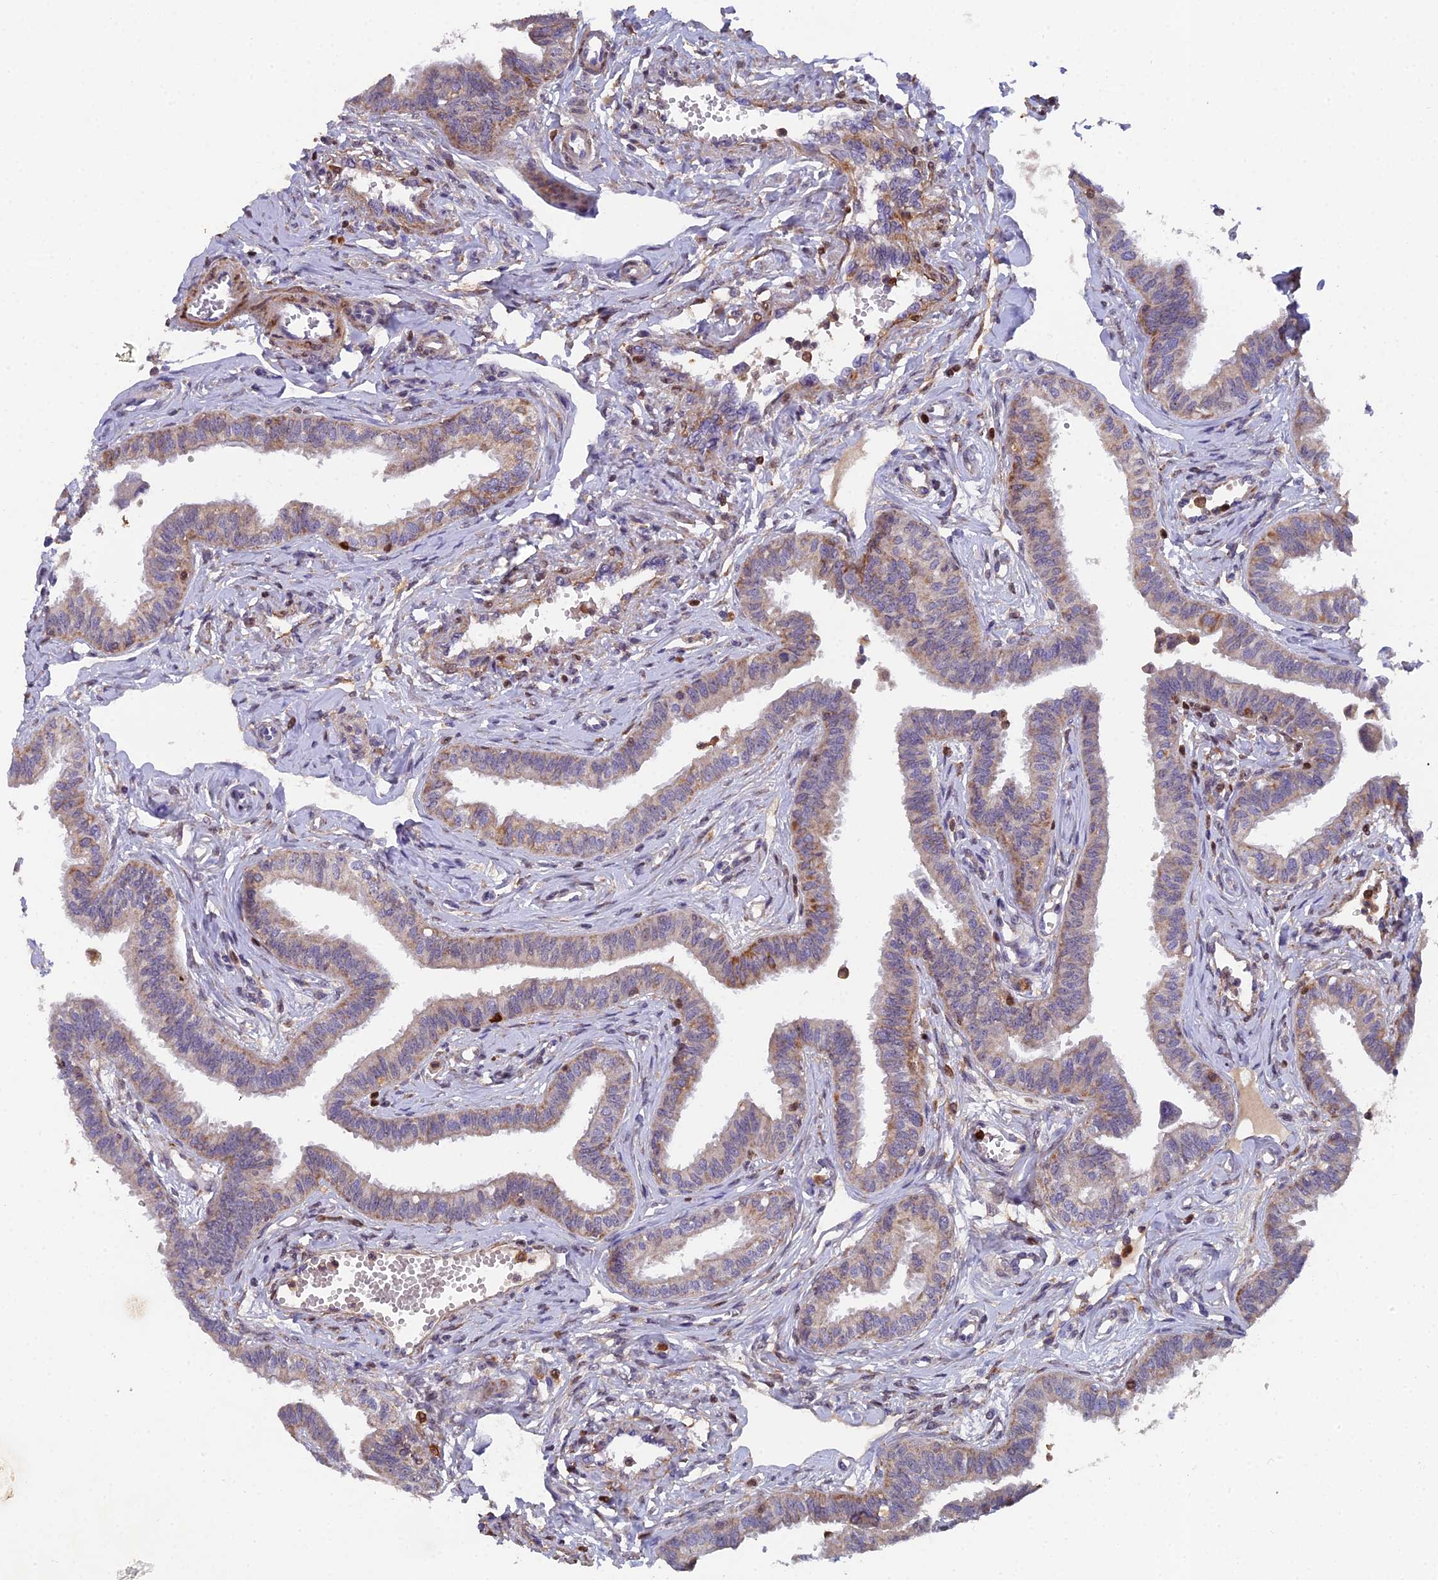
{"staining": {"intensity": "moderate", "quantity": "<25%", "location": "cytoplasmic/membranous"}, "tissue": "fallopian tube", "cell_type": "Glandular cells", "image_type": "normal", "snomed": [{"axis": "morphology", "description": "Normal tissue, NOS"}, {"axis": "morphology", "description": "Carcinoma, NOS"}, {"axis": "topography", "description": "Fallopian tube"}, {"axis": "topography", "description": "Ovary"}], "caption": "Fallopian tube stained with a brown dye reveals moderate cytoplasmic/membranous positive staining in about <25% of glandular cells.", "gene": "GALK2", "patient": {"sex": "female", "age": 59}}